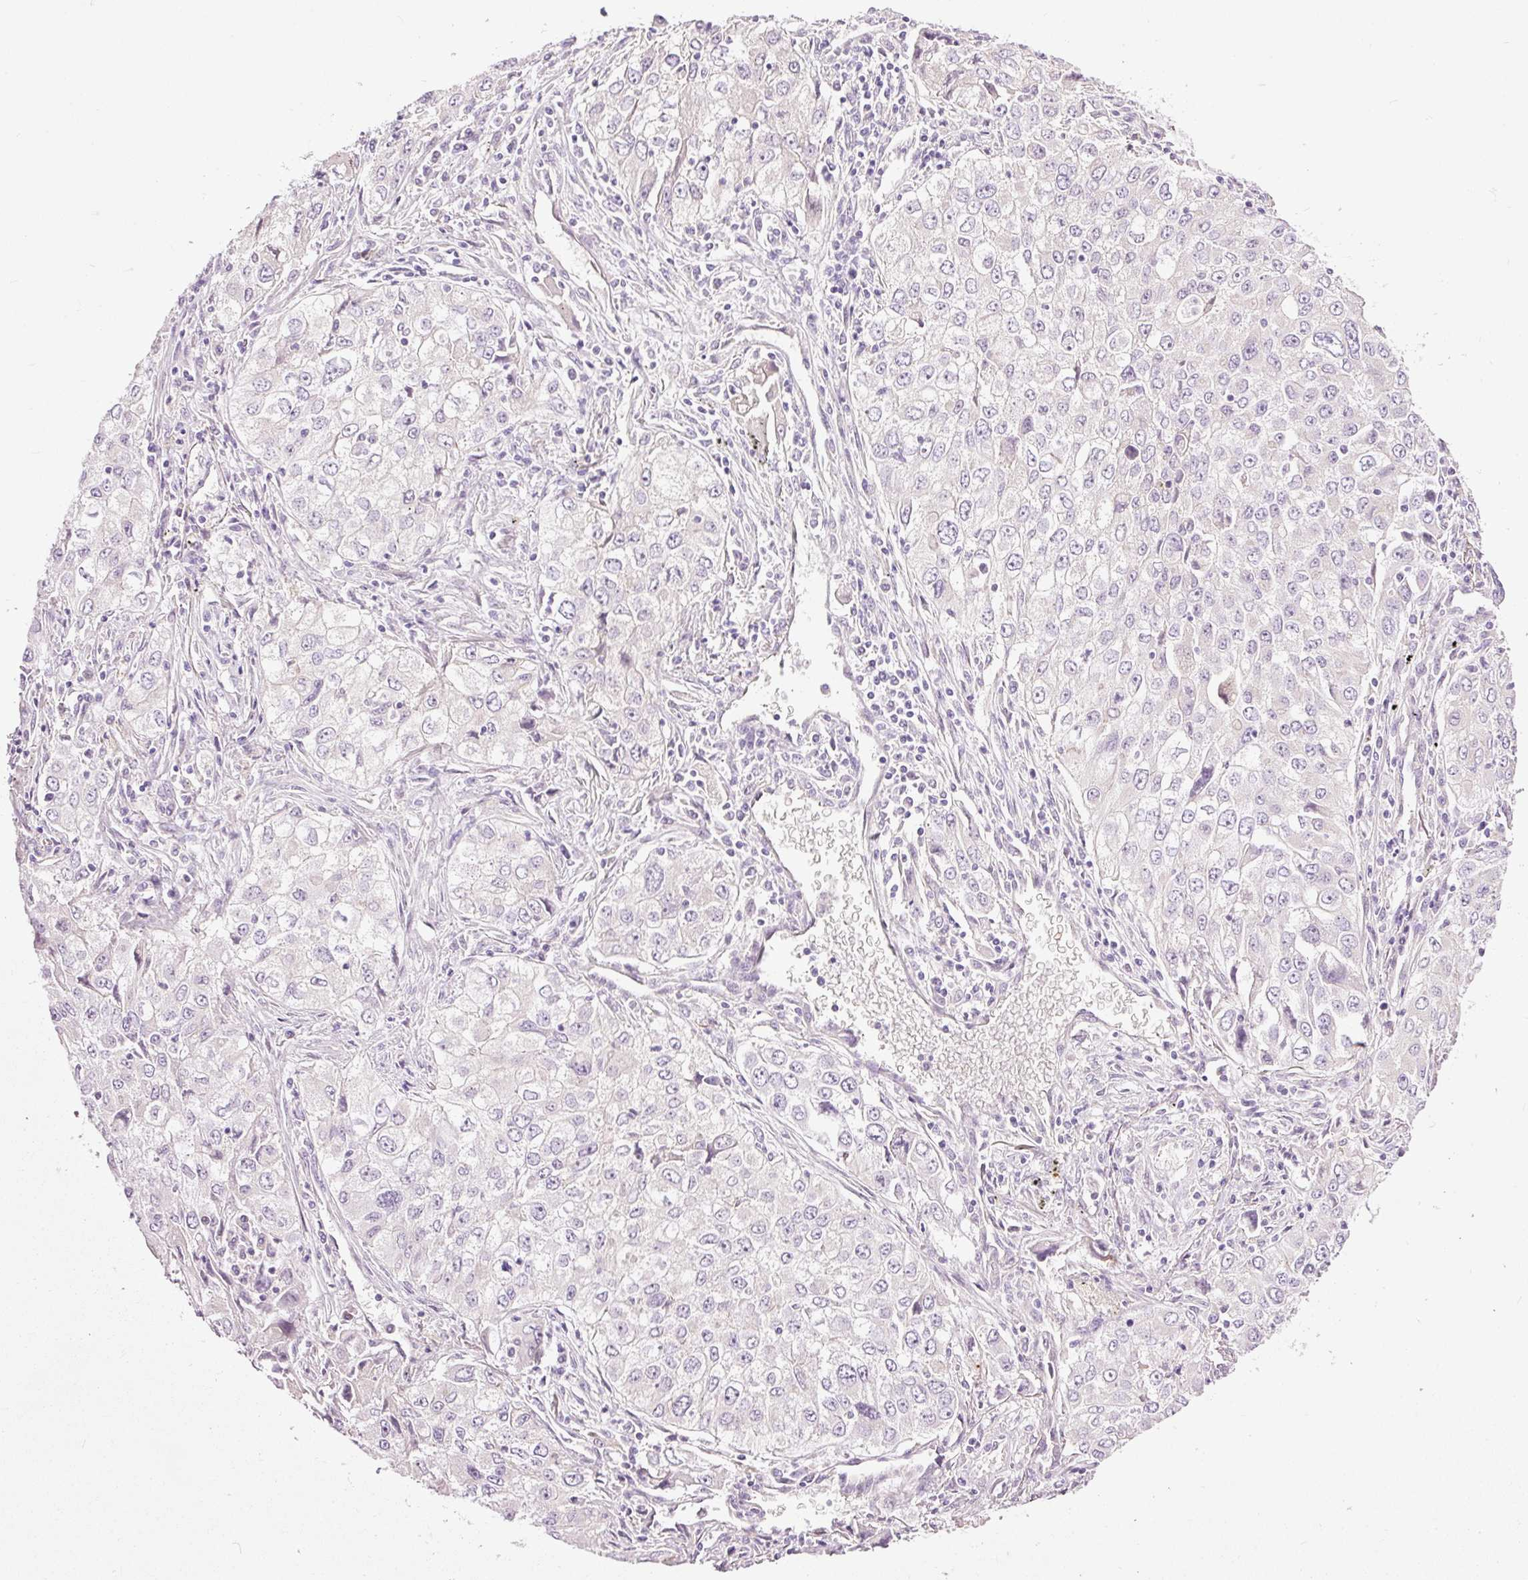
{"staining": {"intensity": "negative", "quantity": "none", "location": "none"}, "tissue": "lung cancer", "cell_type": "Tumor cells", "image_type": "cancer", "snomed": [{"axis": "morphology", "description": "Adenocarcinoma, NOS"}, {"axis": "morphology", "description": "Adenocarcinoma, metastatic, NOS"}, {"axis": "topography", "description": "Lymph node"}, {"axis": "topography", "description": "Lung"}], "caption": "A high-resolution image shows IHC staining of lung cancer (metastatic adenocarcinoma), which displays no significant expression in tumor cells.", "gene": "FCRL4", "patient": {"sex": "female", "age": 42}}